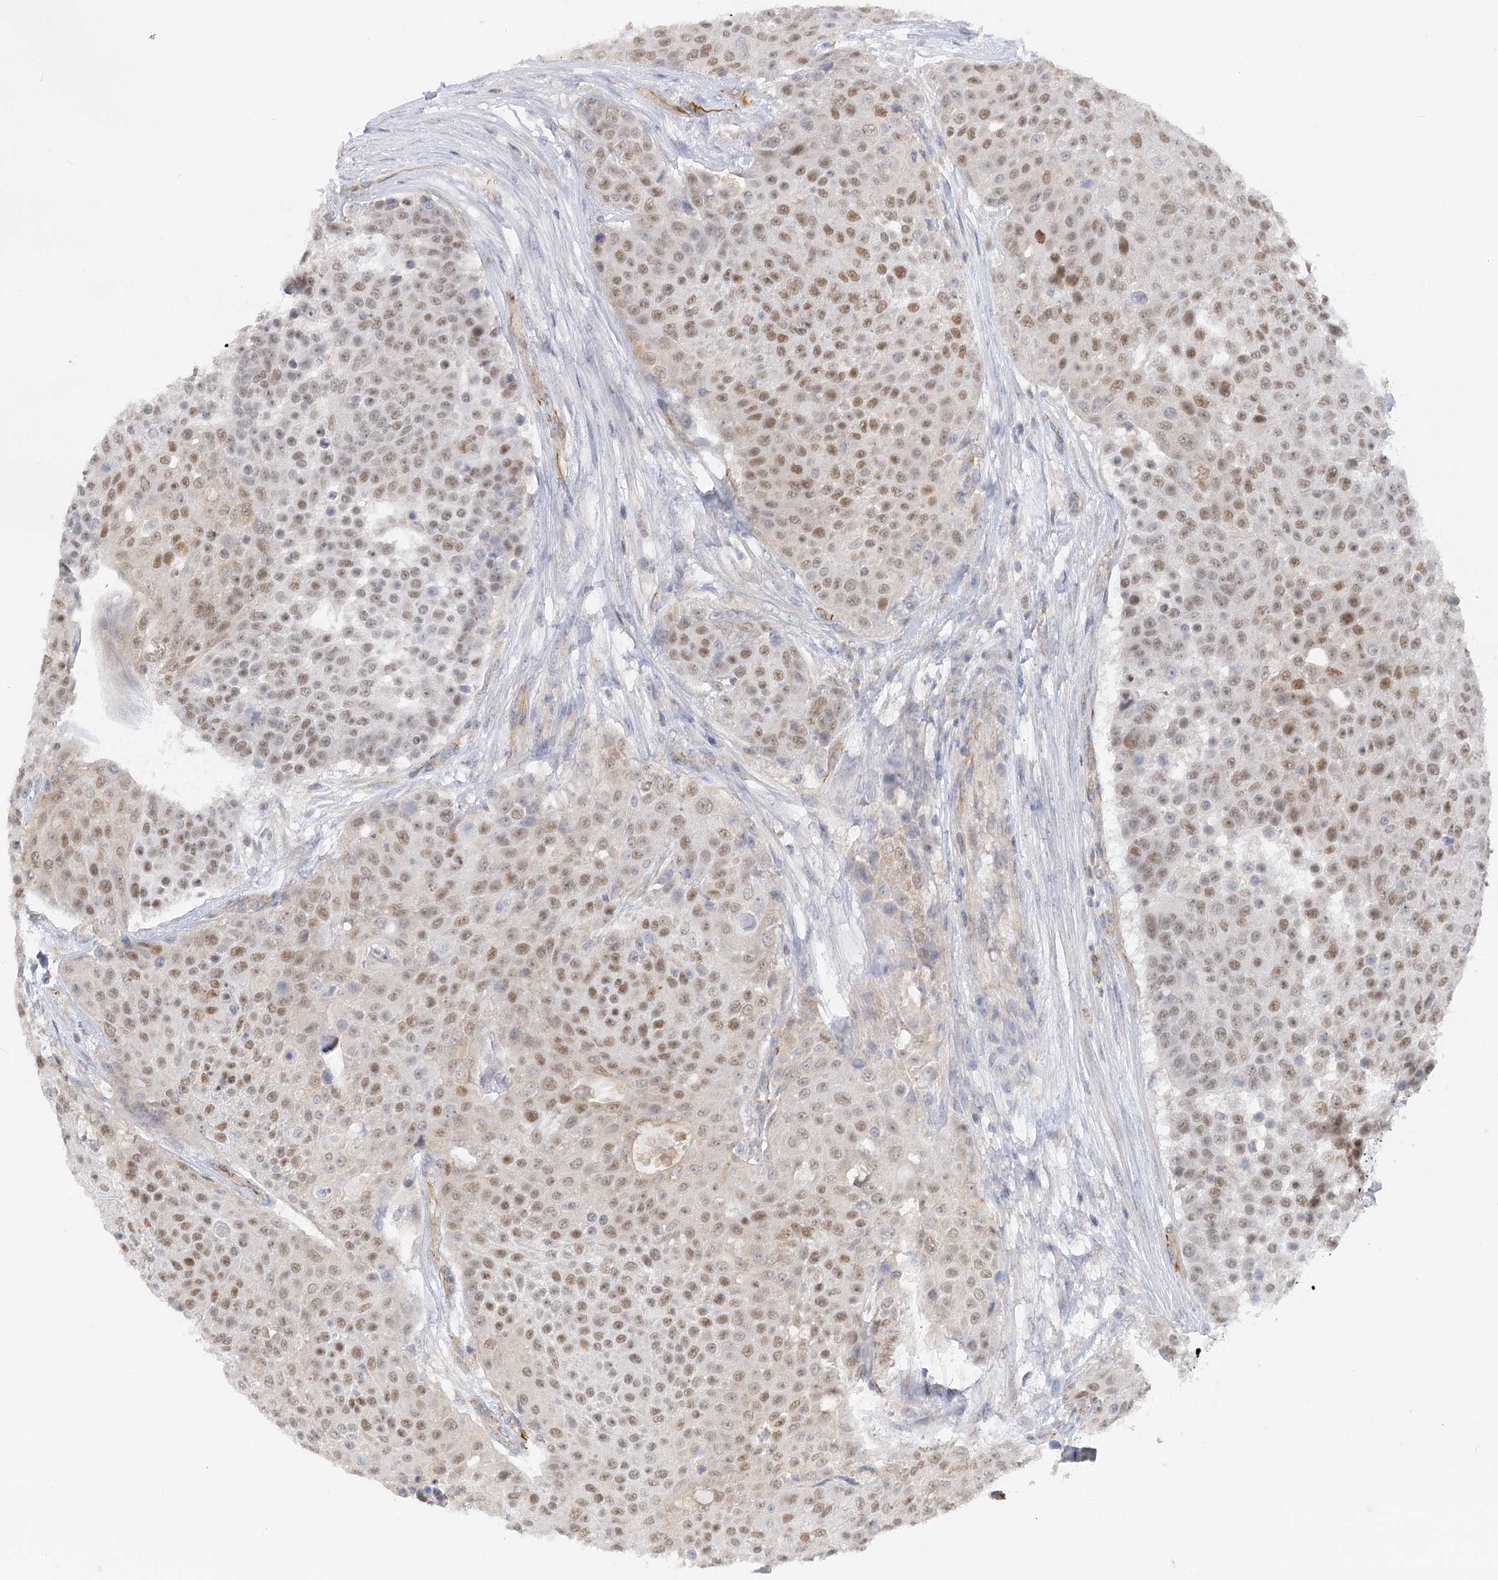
{"staining": {"intensity": "moderate", "quantity": ">75%", "location": "nuclear"}, "tissue": "urothelial cancer", "cell_type": "Tumor cells", "image_type": "cancer", "snomed": [{"axis": "morphology", "description": "Urothelial carcinoma, High grade"}, {"axis": "topography", "description": "Urinary bladder"}], "caption": "A micrograph of human urothelial cancer stained for a protein exhibits moderate nuclear brown staining in tumor cells. The staining is performed using DAB brown chromogen to label protein expression. The nuclei are counter-stained blue using hematoxylin.", "gene": "NELL2", "patient": {"sex": "female", "age": 63}}